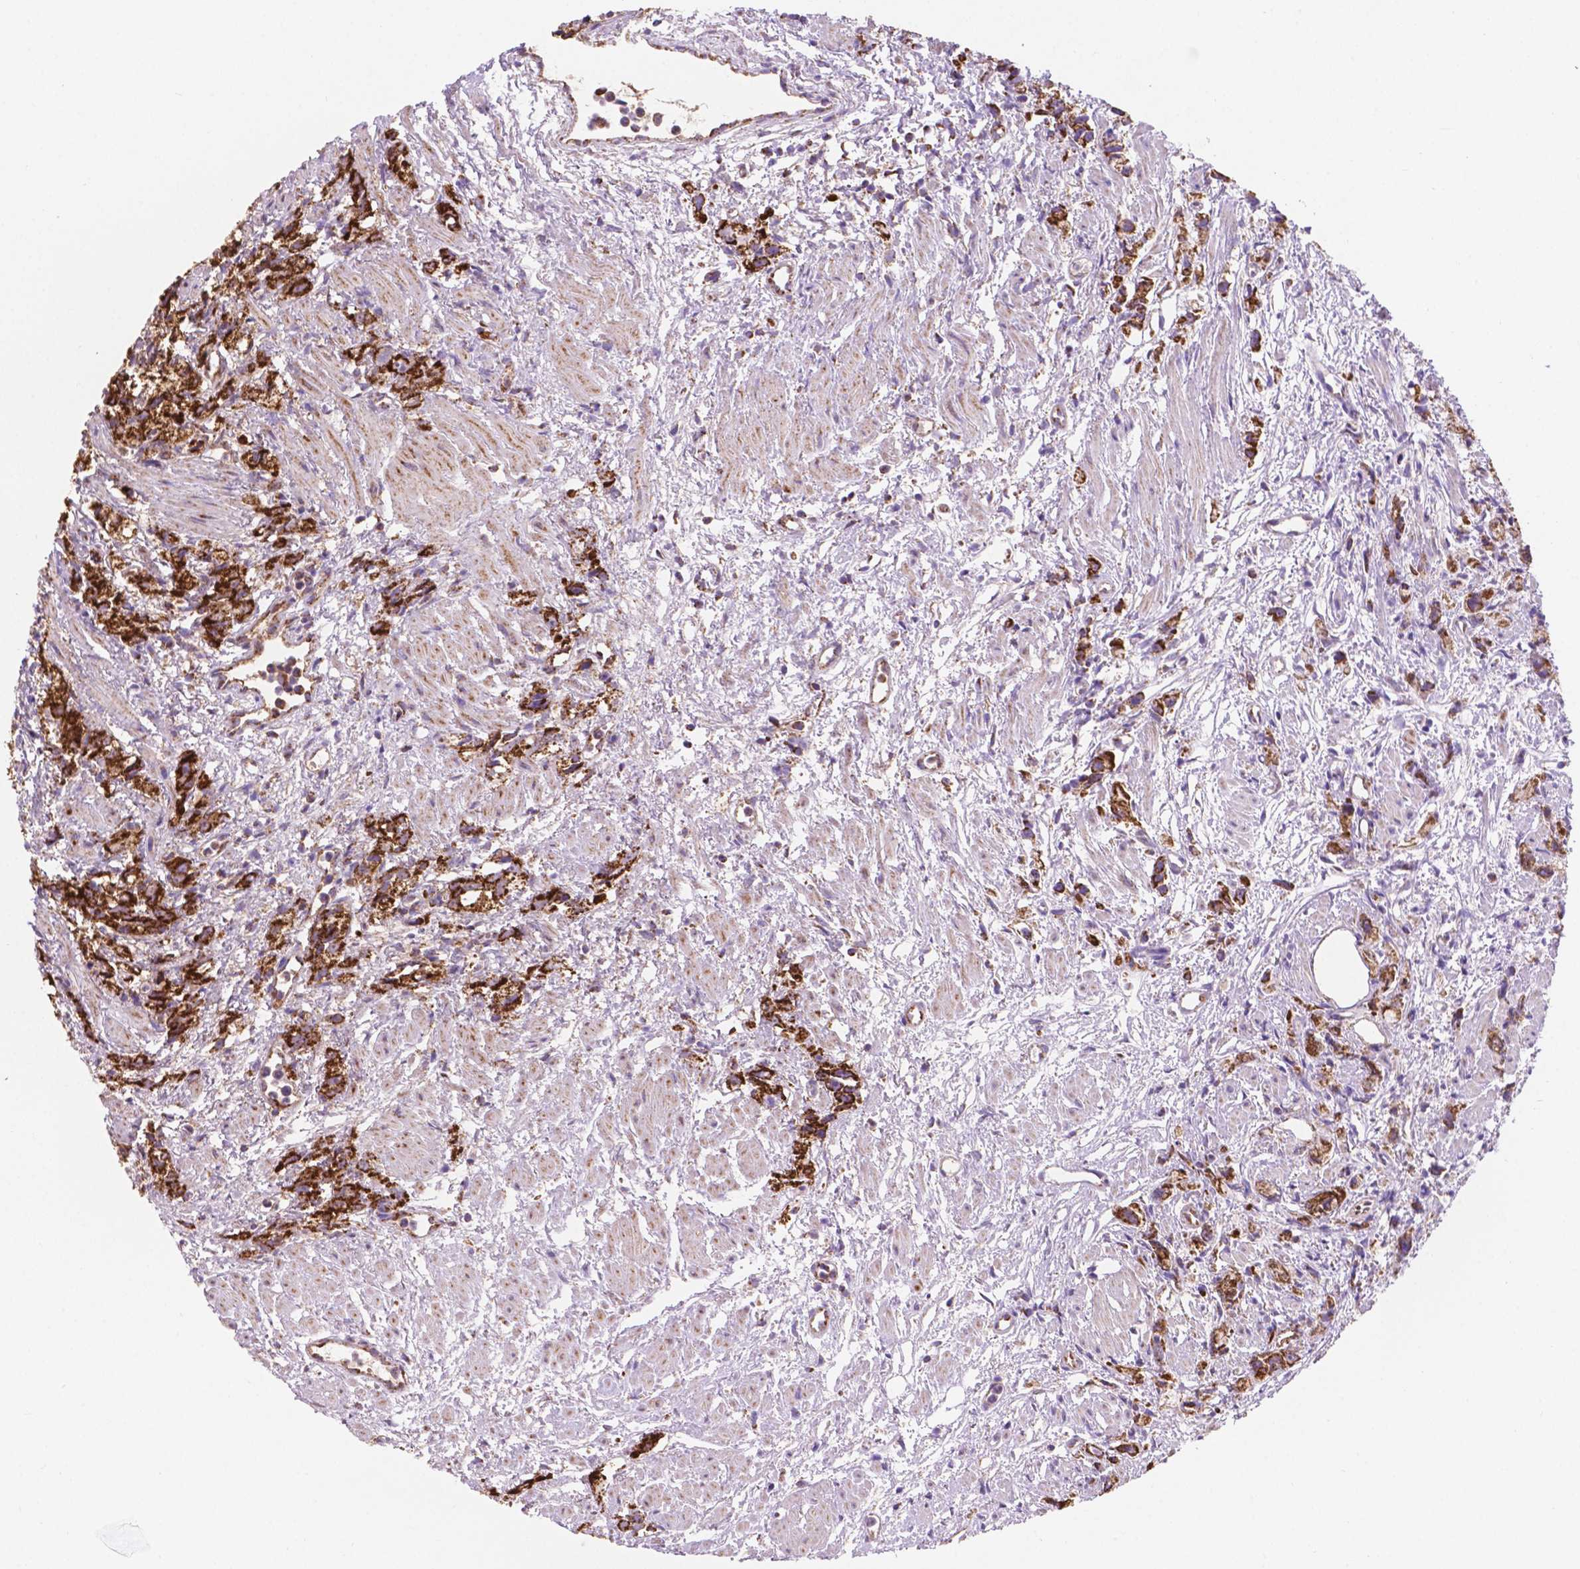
{"staining": {"intensity": "strong", "quantity": ">75%", "location": "cytoplasmic/membranous"}, "tissue": "prostate cancer", "cell_type": "Tumor cells", "image_type": "cancer", "snomed": [{"axis": "morphology", "description": "Adenocarcinoma, High grade"}, {"axis": "topography", "description": "Prostate"}], "caption": "The immunohistochemical stain shows strong cytoplasmic/membranous expression in tumor cells of prostate high-grade adenocarcinoma tissue. Using DAB (brown) and hematoxylin (blue) stains, captured at high magnification using brightfield microscopy.", "gene": "HSPD1", "patient": {"sex": "male", "age": 75}}